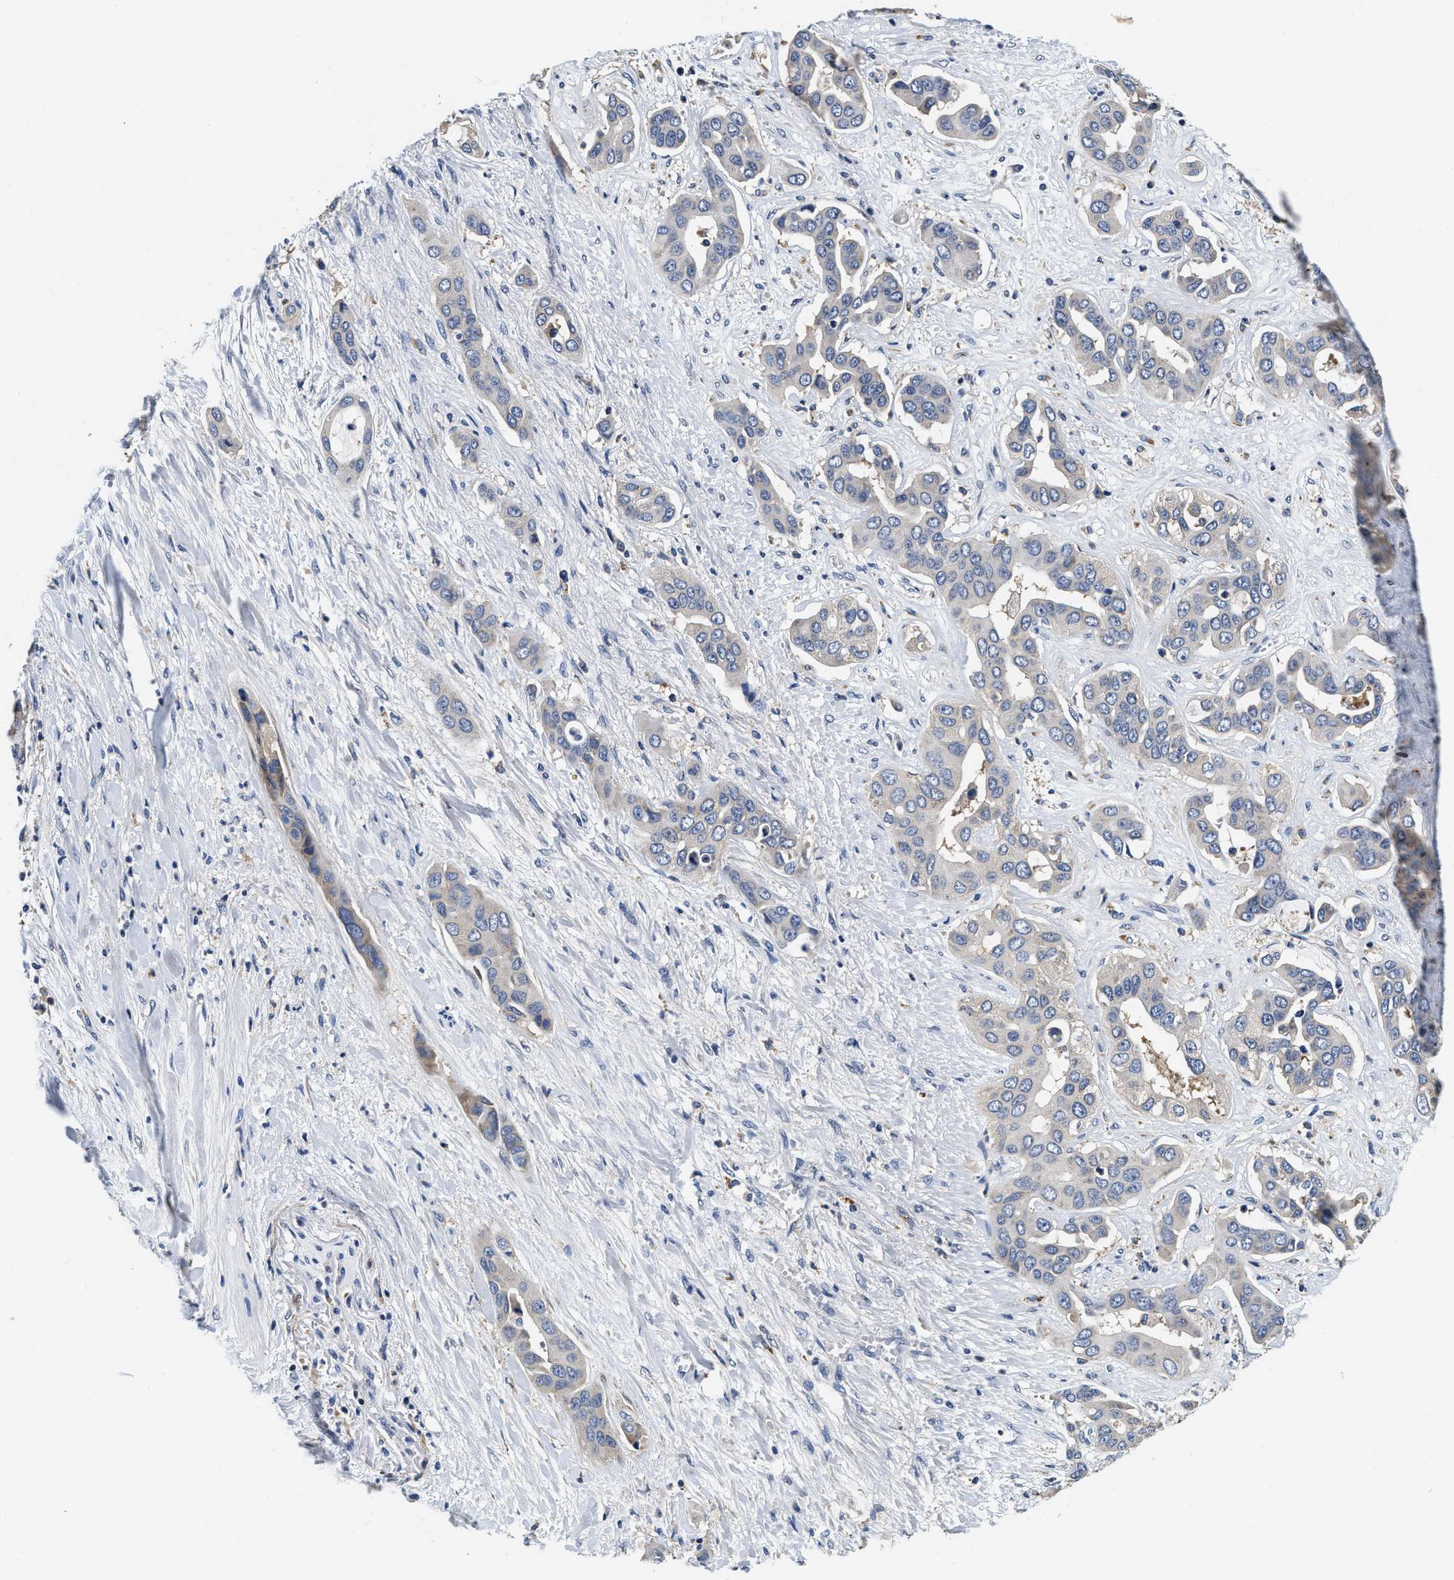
{"staining": {"intensity": "negative", "quantity": "none", "location": "none"}, "tissue": "liver cancer", "cell_type": "Tumor cells", "image_type": "cancer", "snomed": [{"axis": "morphology", "description": "Cholangiocarcinoma"}, {"axis": "topography", "description": "Liver"}], "caption": "The IHC photomicrograph has no significant staining in tumor cells of liver cancer (cholangiocarcinoma) tissue.", "gene": "ANKIB1", "patient": {"sex": "female", "age": 52}}